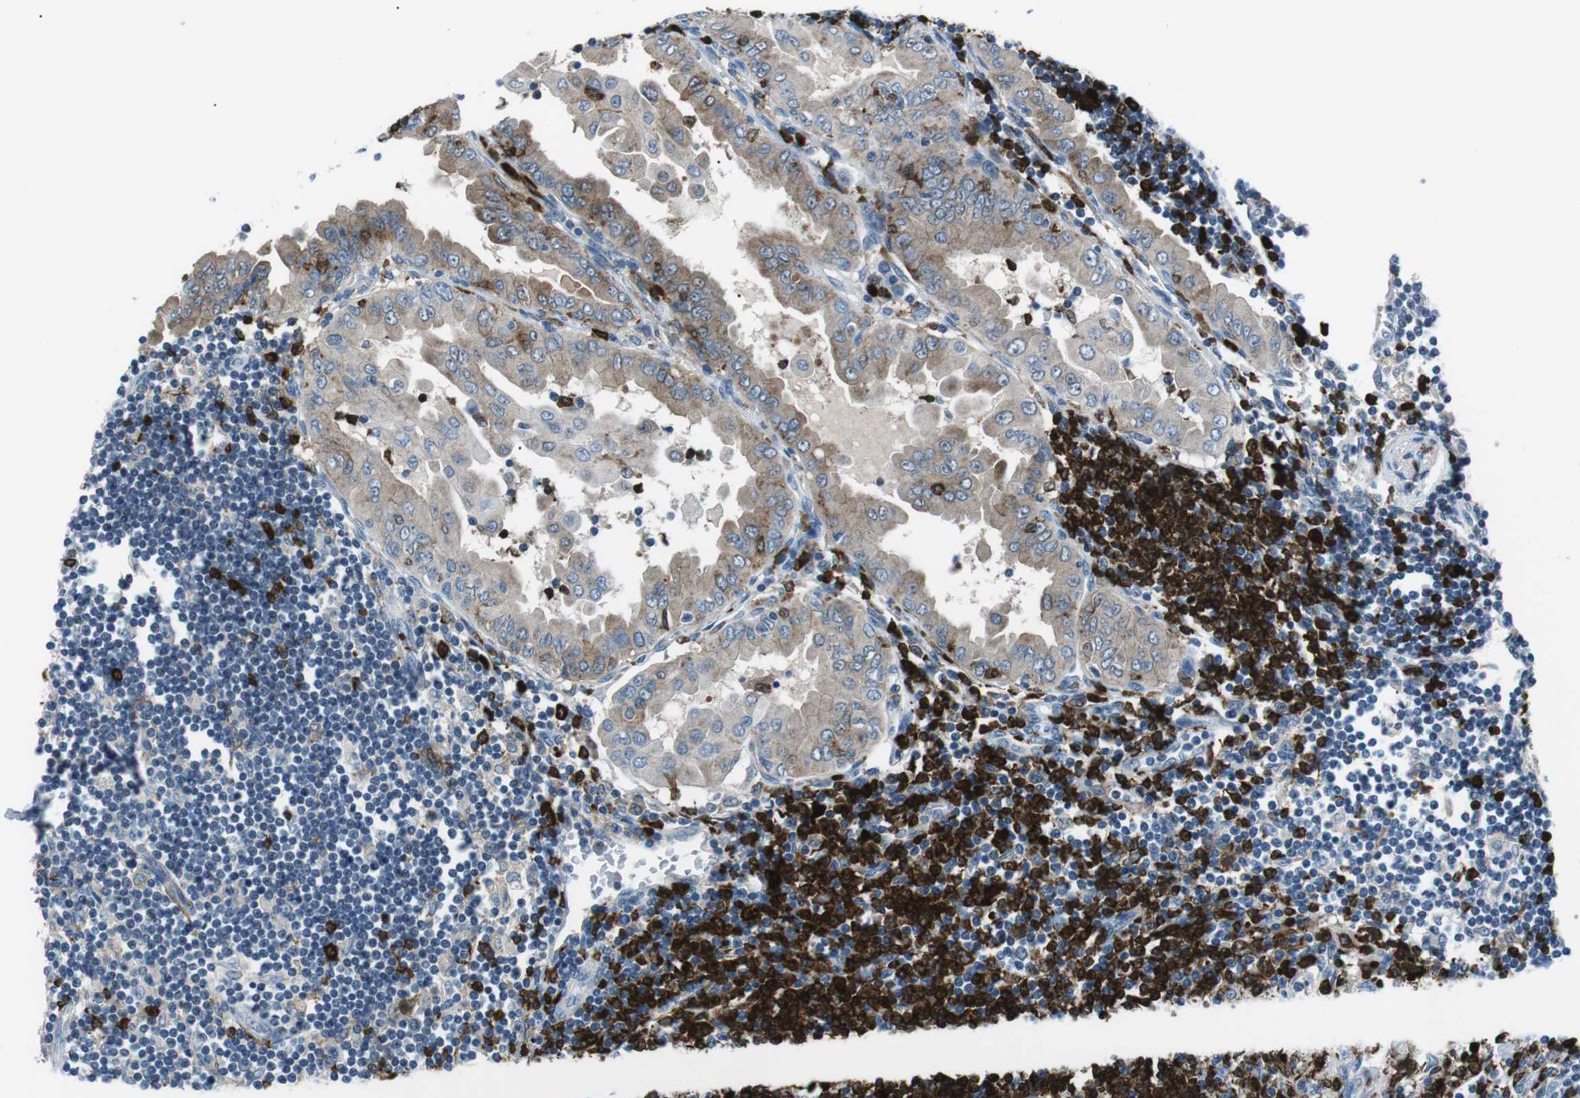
{"staining": {"intensity": "moderate", "quantity": "25%-75%", "location": "cytoplasmic/membranous"}, "tissue": "thyroid cancer", "cell_type": "Tumor cells", "image_type": "cancer", "snomed": [{"axis": "morphology", "description": "Papillary adenocarcinoma, NOS"}, {"axis": "topography", "description": "Thyroid gland"}], "caption": "Immunohistochemistry (IHC) image of neoplastic tissue: human papillary adenocarcinoma (thyroid) stained using immunohistochemistry (IHC) reveals medium levels of moderate protein expression localized specifically in the cytoplasmic/membranous of tumor cells, appearing as a cytoplasmic/membranous brown color.", "gene": "BLNK", "patient": {"sex": "male", "age": 33}}